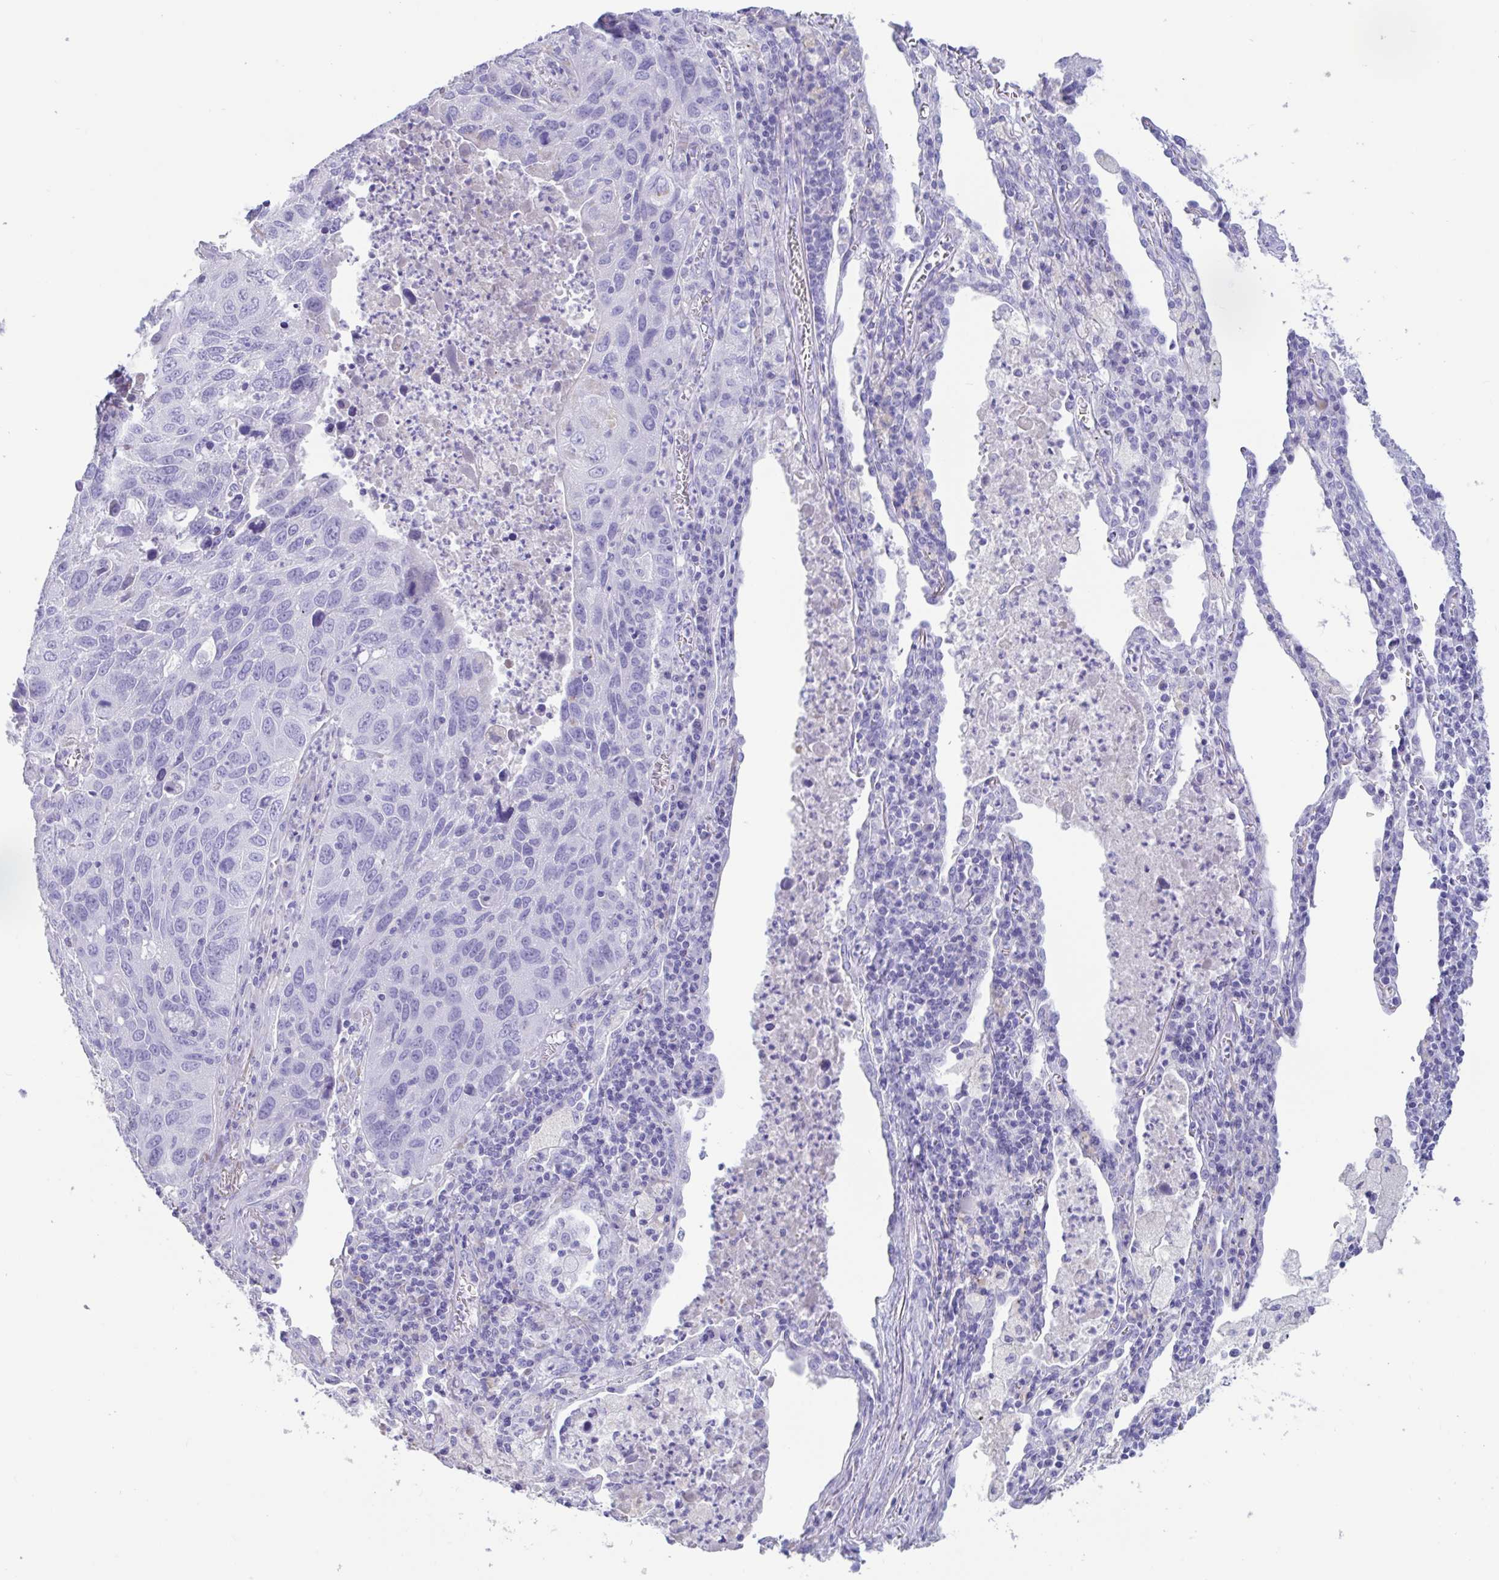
{"staining": {"intensity": "negative", "quantity": "none", "location": "none"}, "tissue": "lung cancer", "cell_type": "Tumor cells", "image_type": "cancer", "snomed": [{"axis": "morphology", "description": "Squamous cell carcinoma, NOS"}, {"axis": "topography", "description": "Lung"}], "caption": "Lung cancer (squamous cell carcinoma) was stained to show a protein in brown. There is no significant positivity in tumor cells.", "gene": "TNNC1", "patient": {"sex": "female", "age": 61}}